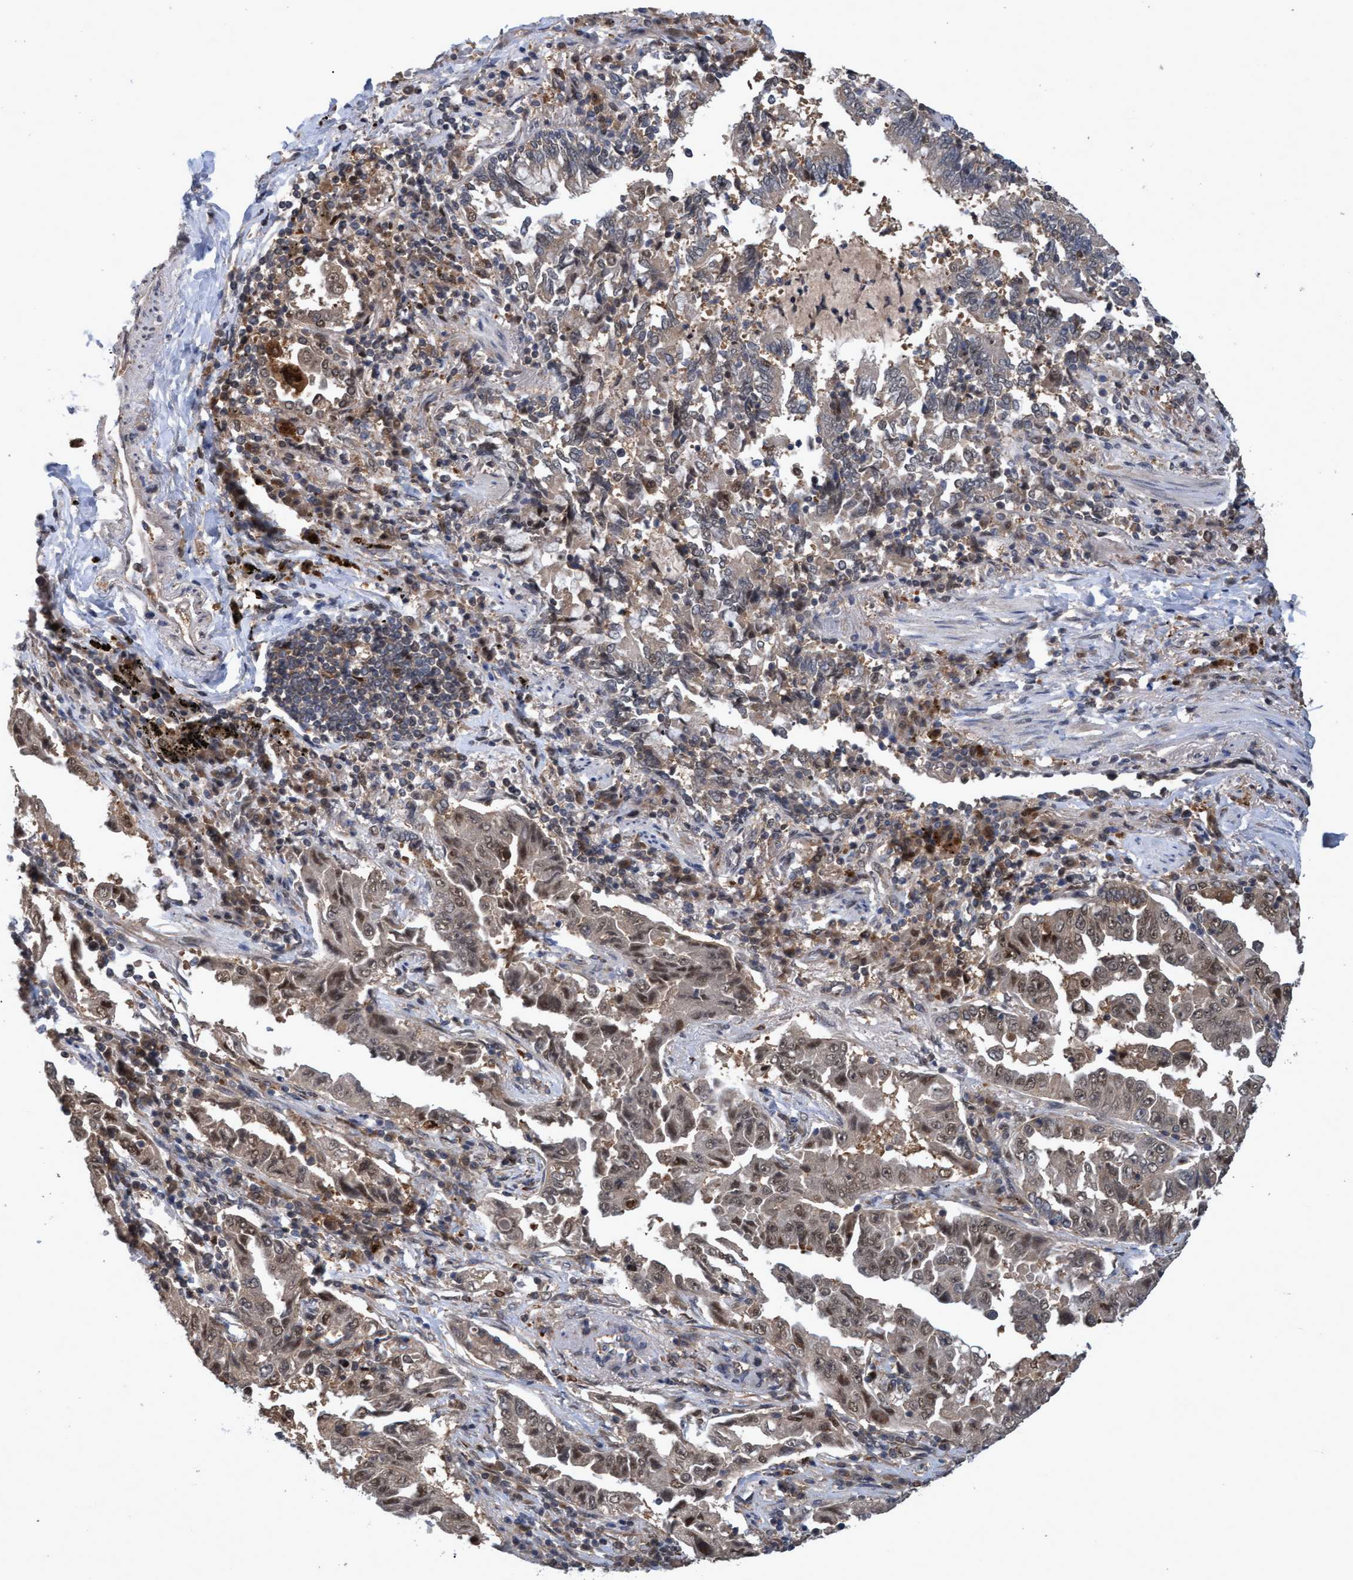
{"staining": {"intensity": "weak", "quantity": "25%-75%", "location": "cytoplasmic/membranous,nuclear"}, "tissue": "lung cancer", "cell_type": "Tumor cells", "image_type": "cancer", "snomed": [{"axis": "morphology", "description": "Adenocarcinoma, NOS"}, {"axis": "topography", "description": "Lung"}], "caption": "Lung cancer was stained to show a protein in brown. There is low levels of weak cytoplasmic/membranous and nuclear expression in approximately 25%-75% of tumor cells.", "gene": "PSMB6", "patient": {"sex": "female", "age": 51}}